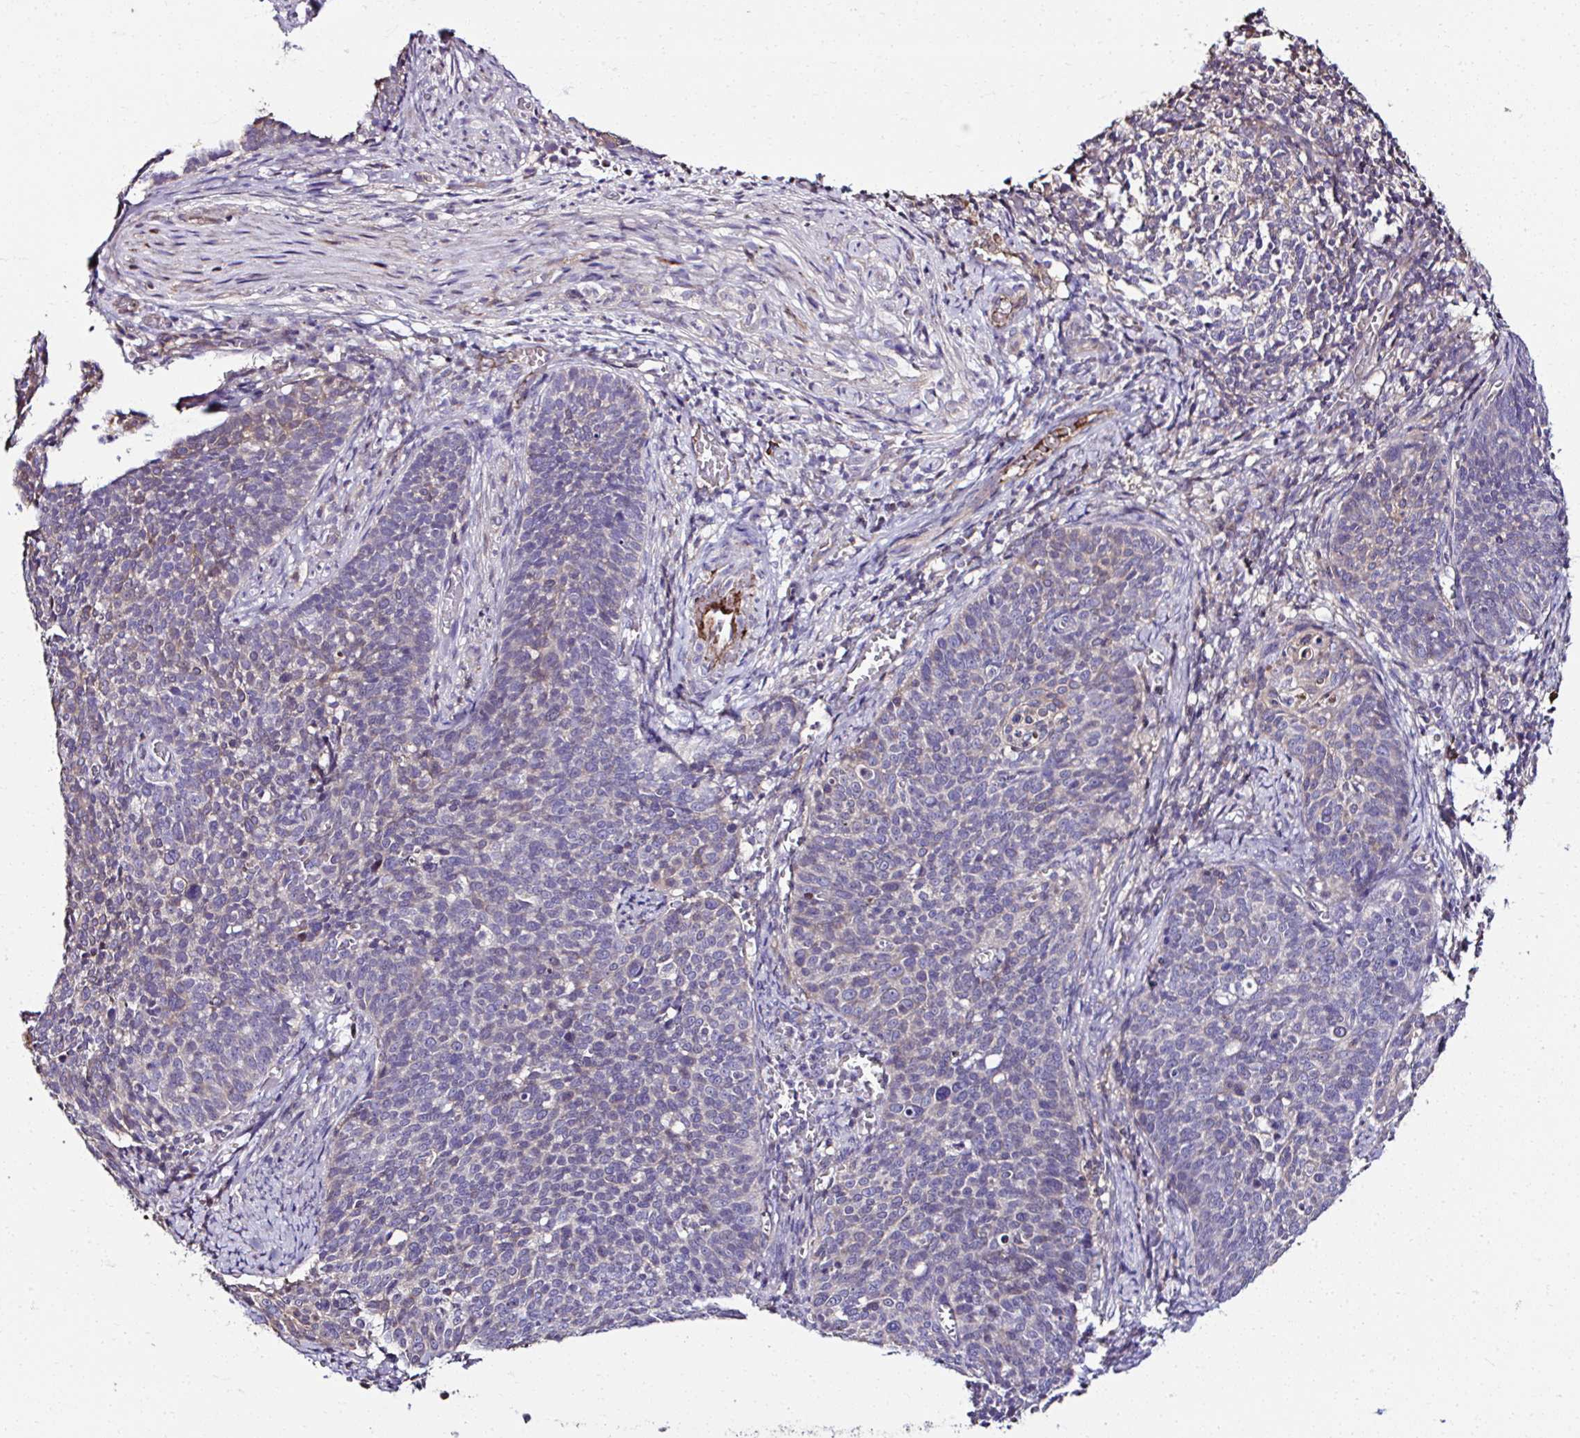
{"staining": {"intensity": "negative", "quantity": "none", "location": "none"}, "tissue": "cervical cancer", "cell_type": "Tumor cells", "image_type": "cancer", "snomed": [{"axis": "morphology", "description": "Normal tissue, NOS"}, {"axis": "morphology", "description": "Squamous cell carcinoma, NOS"}, {"axis": "topography", "description": "Cervix"}], "caption": "This is a micrograph of IHC staining of squamous cell carcinoma (cervical), which shows no expression in tumor cells.", "gene": "CCDC85C", "patient": {"sex": "female", "age": 39}}